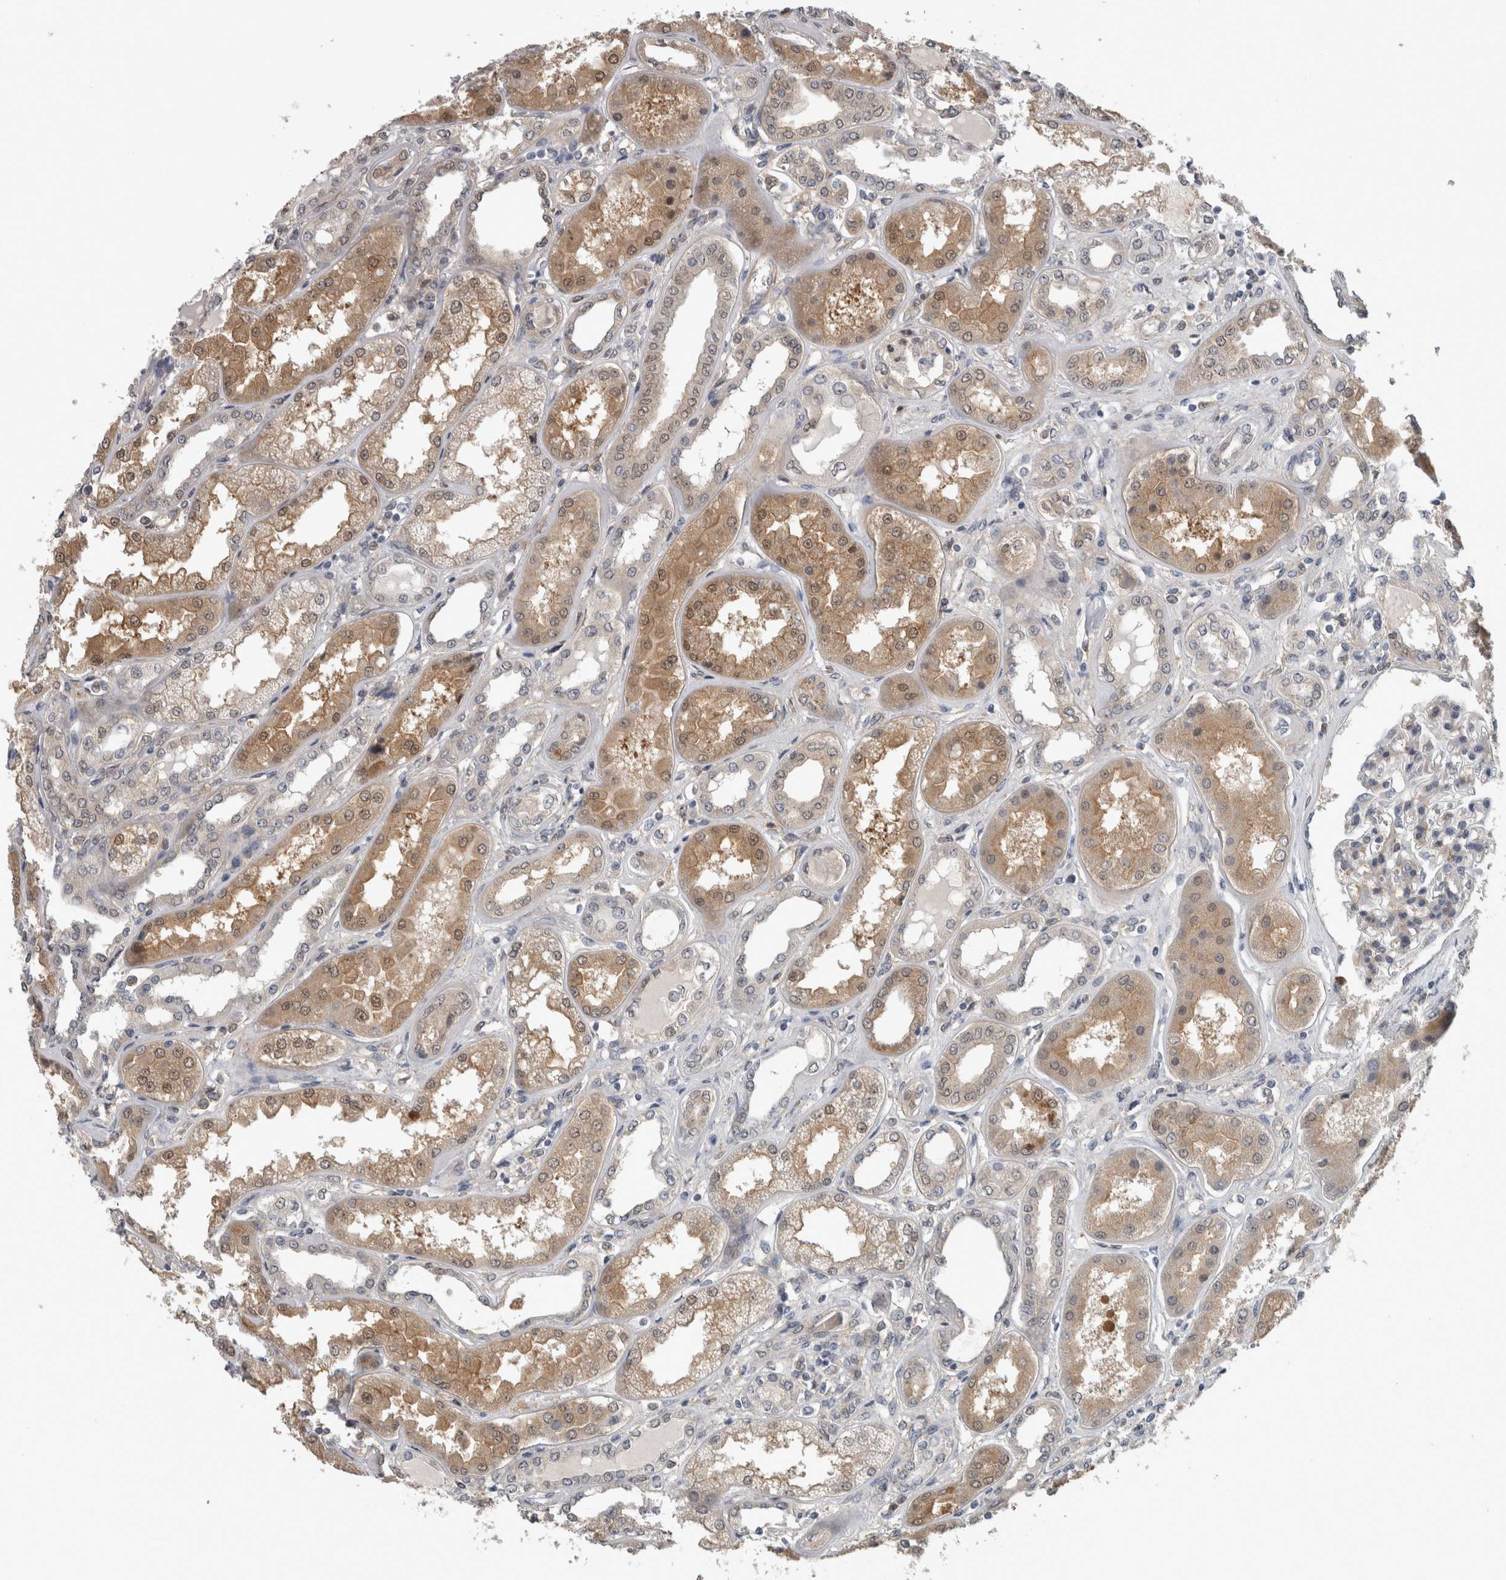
{"staining": {"intensity": "weak", "quantity": "<25%", "location": "cytoplasmic/membranous"}, "tissue": "kidney", "cell_type": "Cells in glomeruli", "image_type": "normal", "snomed": [{"axis": "morphology", "description": "Normal tissue, NOS"}, {"axis": "topography", "description": "Kidney"}], "caption": "DAB (3,3'-diaminobenzidine) immunohistochemical staining of normal human kidney demonstrates no significant staining in cells in glomeruli.", "gene": "NAPRT", "patient": {"sex": "female", "age": 56}}